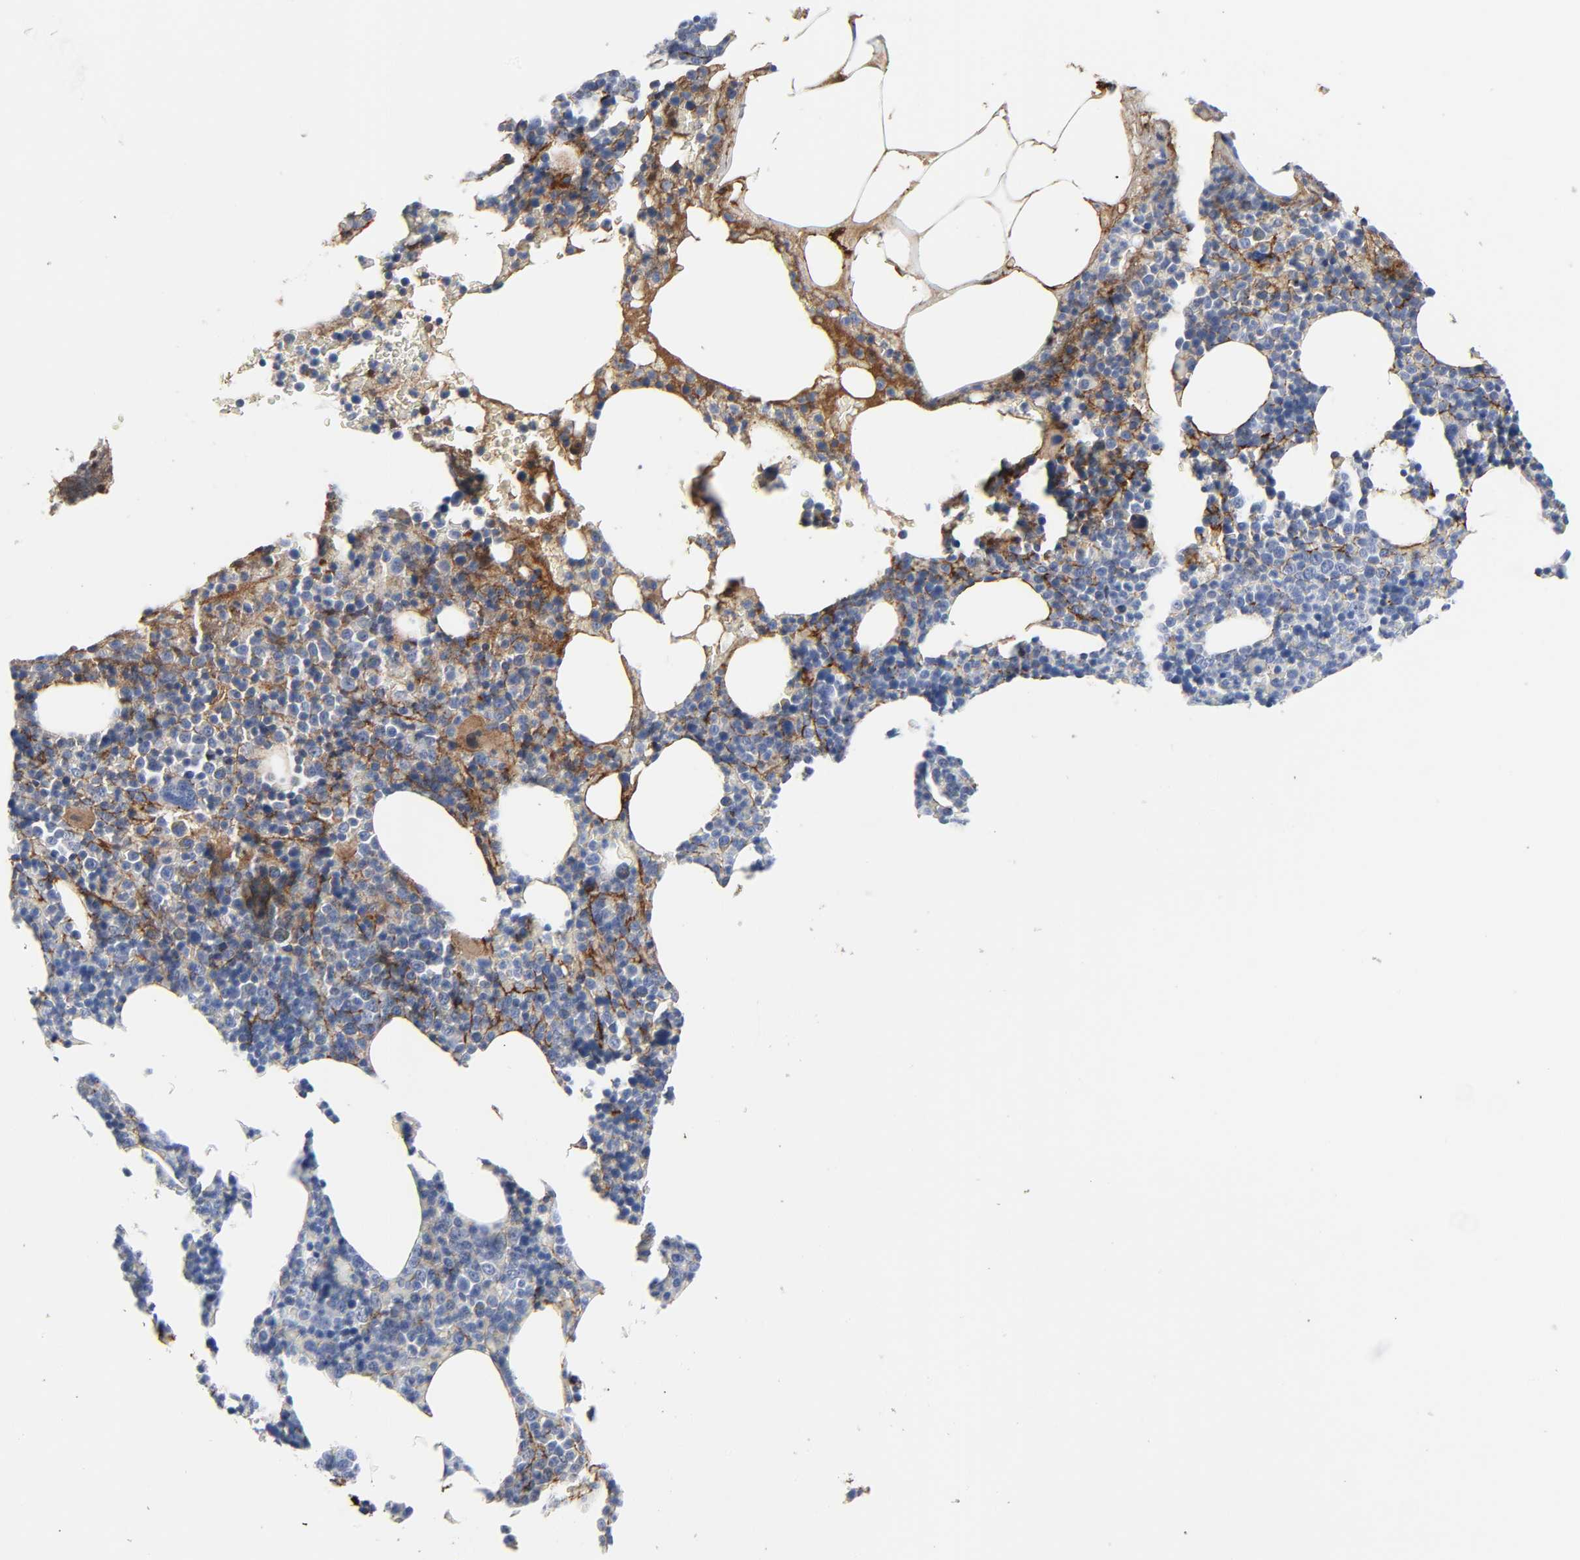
{"staining": {"intensity": "negative", "quantity": "none", "location": "none"}, "tissue": "bone marrow", "cell_type": "Hematopoietic cells", "image_type": "normal", "snomed": [{"axis": "morphology", "description": "Normal tissue, NOS"}, {"axis": "topography", "description": "Bone marrow"}], "caption": "The image reveals no significant expression in hematopoietic cells of bone marrow. (DAB (3,3'-diaminobenzidine) immunohistochemistry with hematoxylin counter stain).", "gene": "FBLN1", "patient": {"sex": "female", "age": 66}}